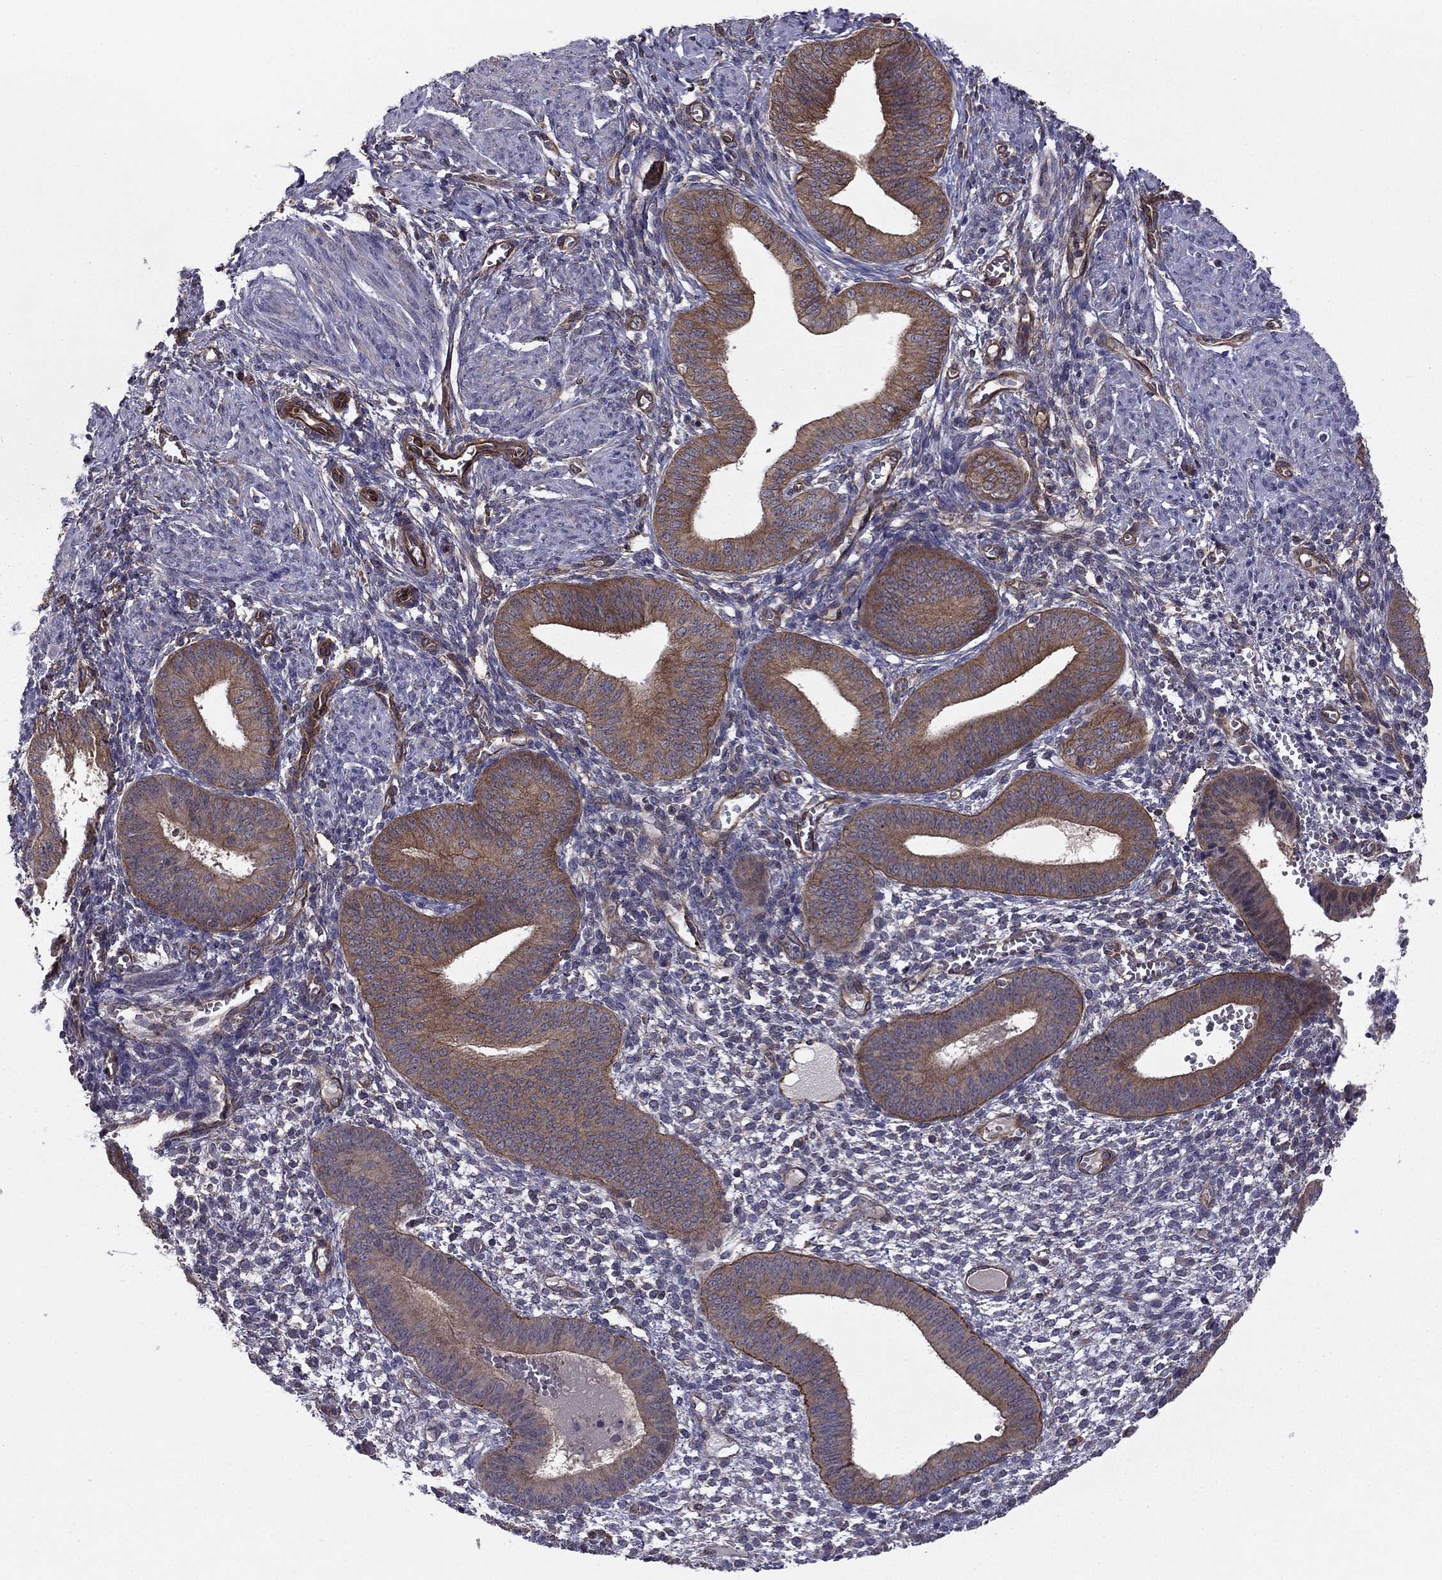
{"staining": {"intensity": "negative", "quantity": "none", "location": "none"}, "tissue": "endometrium", "cell_type": "Cells in endometrial stroma", "image_type": "normal", "snomed": [{"axis": "morphology", "description": "Normal tissue, NOS"}, {"axis": "topography", "description": "Endometrium"}], "caption": "This is an immunohistochemistry (IHC) histopathology image of unremarkable endometrium. There is no expression in cells in endometrial stroma.", "gene": "SHMT1", "patient": {"sex": "female", "age": 42}}